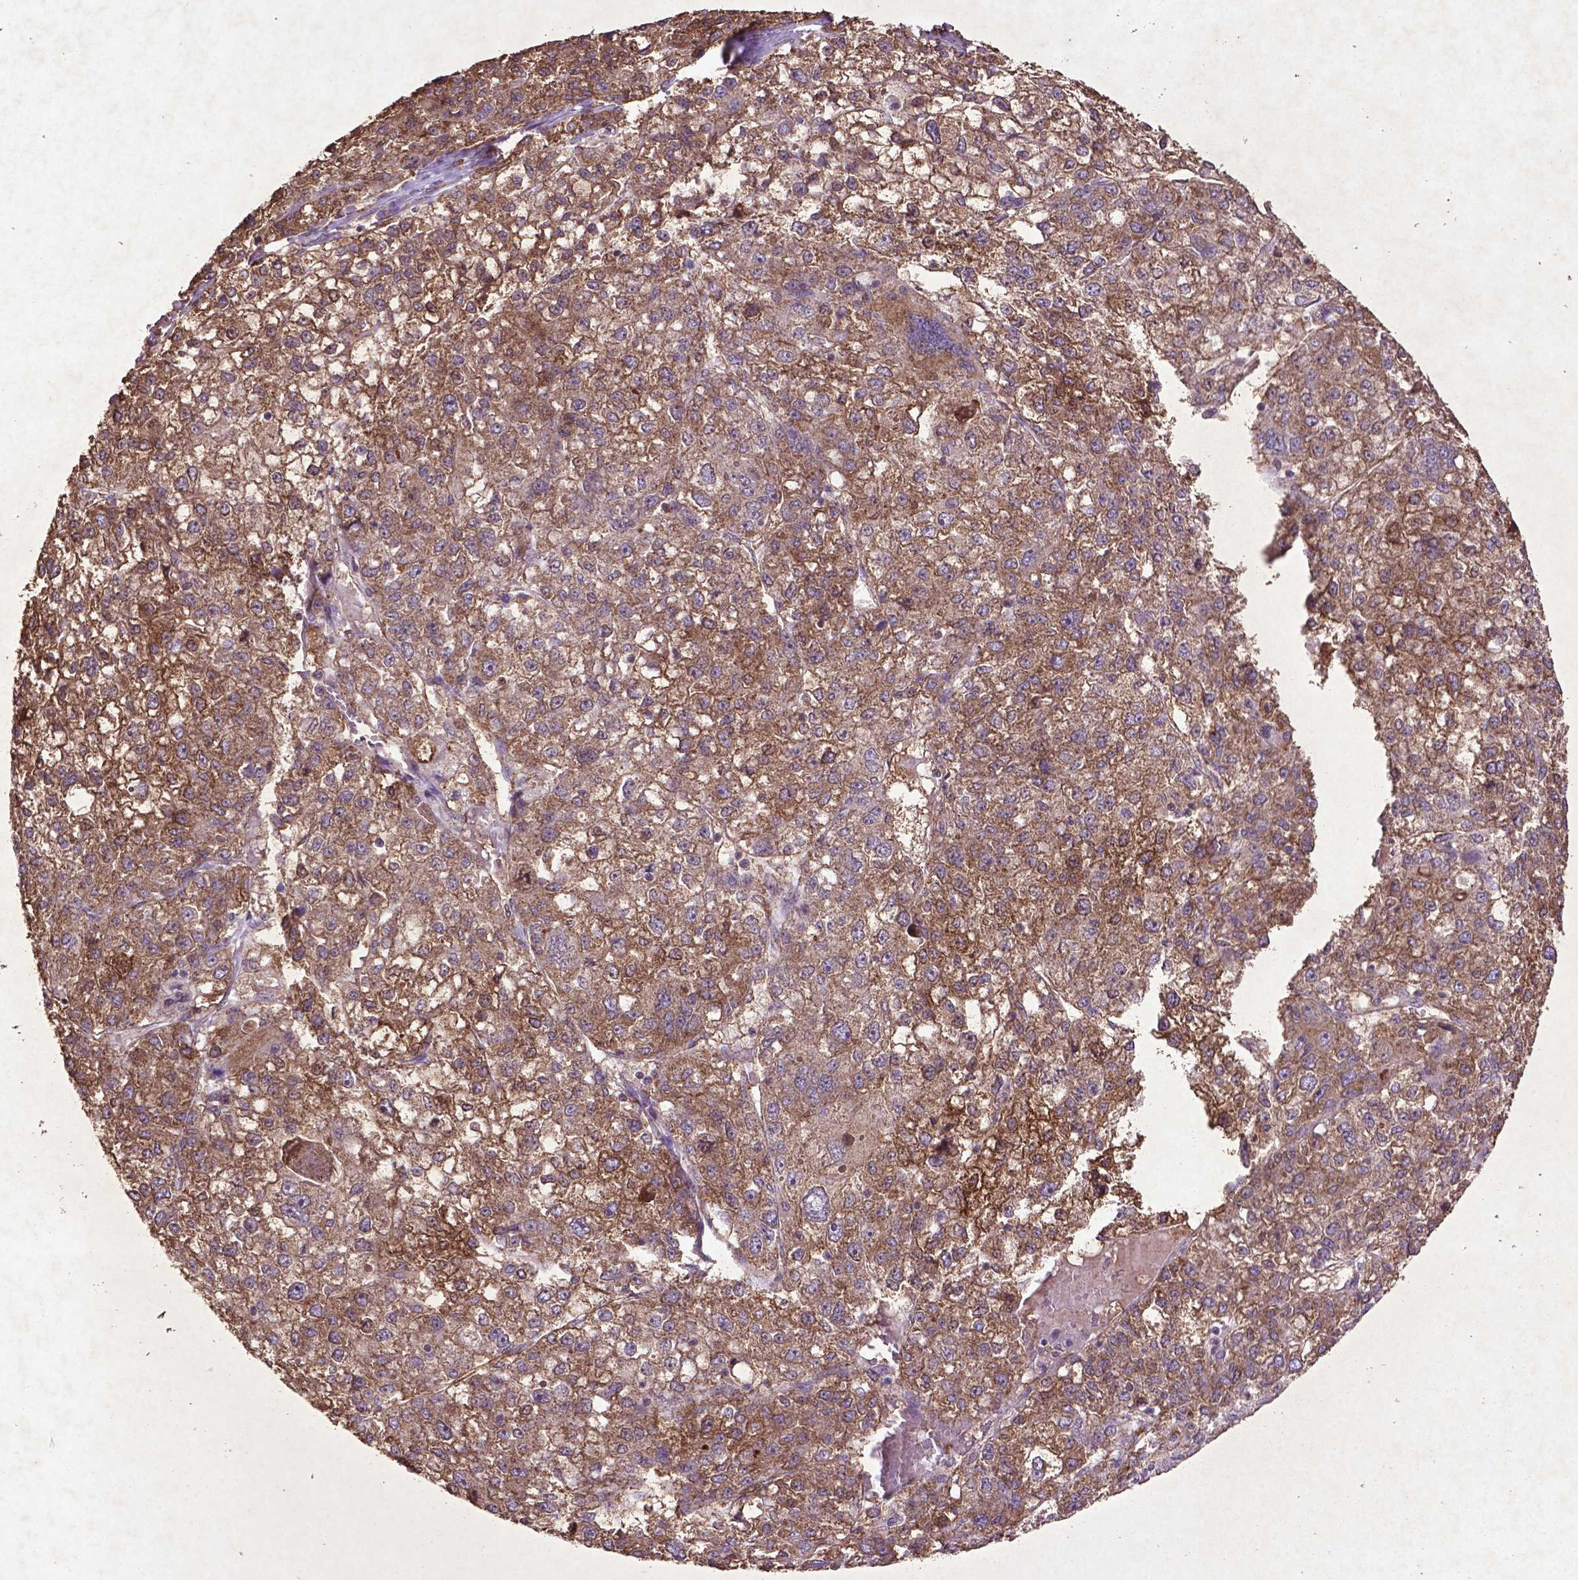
{"staining": {"intensity": "moderate", "quantity": ">75%", "location": "cytoplasmic/membranous"}, "tissue": "liver cancer", "cell_type": "Tumor cells", "image_type": "cancer", "snomed": [{"axis": "morphology", "description": "Carcinoma, Hepatocellular, NOS"}, {"axis": "topography", "description": "Liver"}], "caption": "An IHC photomicrograph of tumor tissue is shown. Protein staining in brown highlights moderate cytoplasmic/membranous positivity in liver cancer within tumor cells.", "gene": "MTOR", "patient": {"sex": "male", "age": 56}}